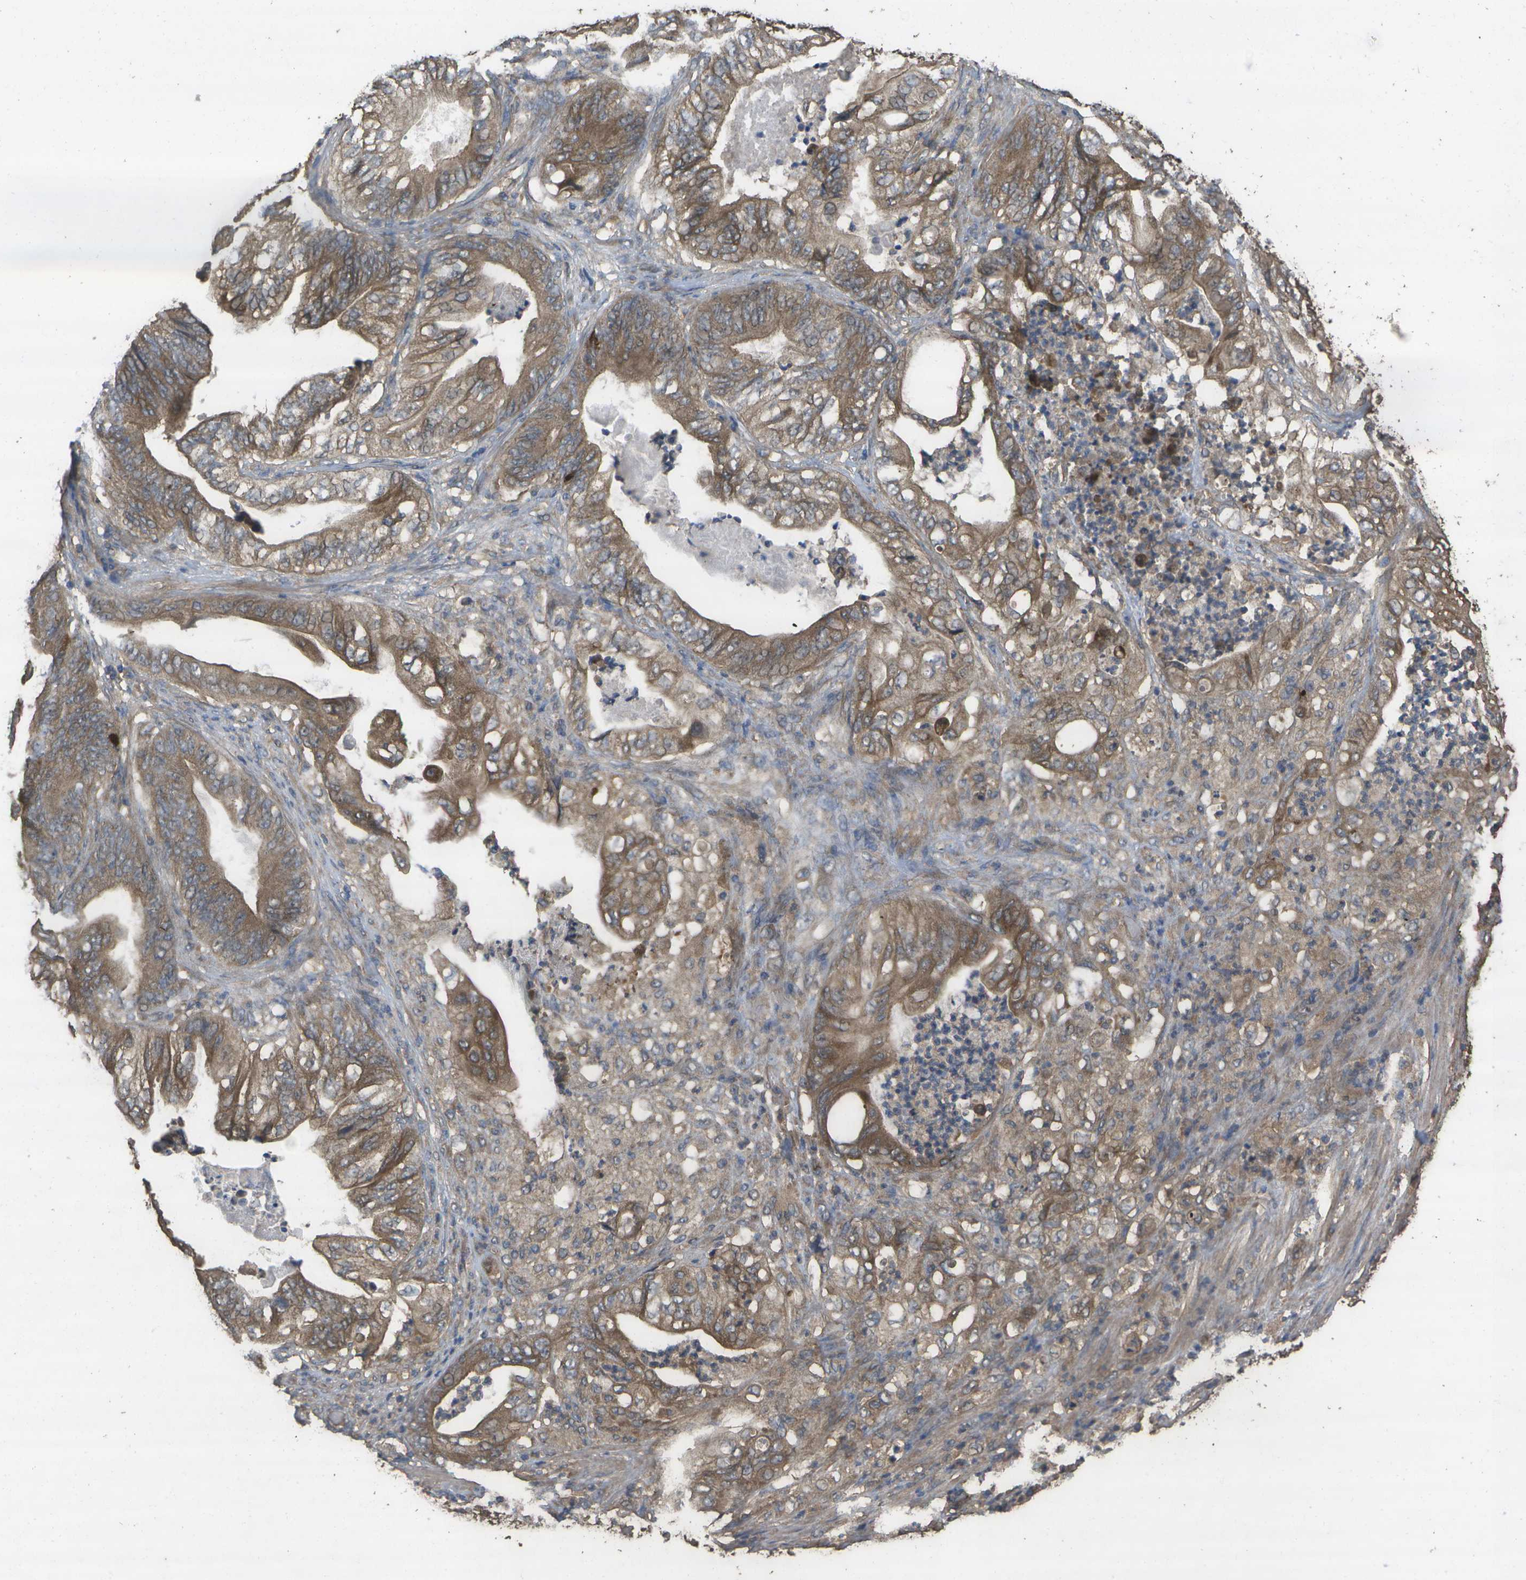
{"staining": {"intensity": "moderate", "quantity": ">75%", "location": "cytoplasmic/membranous"}, "tissue": "stomach cancer", "cell_type": "Tumor cells", "image_type": "cancer", "snomed": [{"axis": "morphology", "description": "Adenocarcinoma, NOS"}, {"axis": "topography", "description": "Stomach"}], "caption": "Moderate cytoplasmic/membranous expression is identified in about >75% of tumor cells in stomach cancer (adenocarcinoma).", "gene": "SACS", "patient": {"sex": "female", "age": 73}}